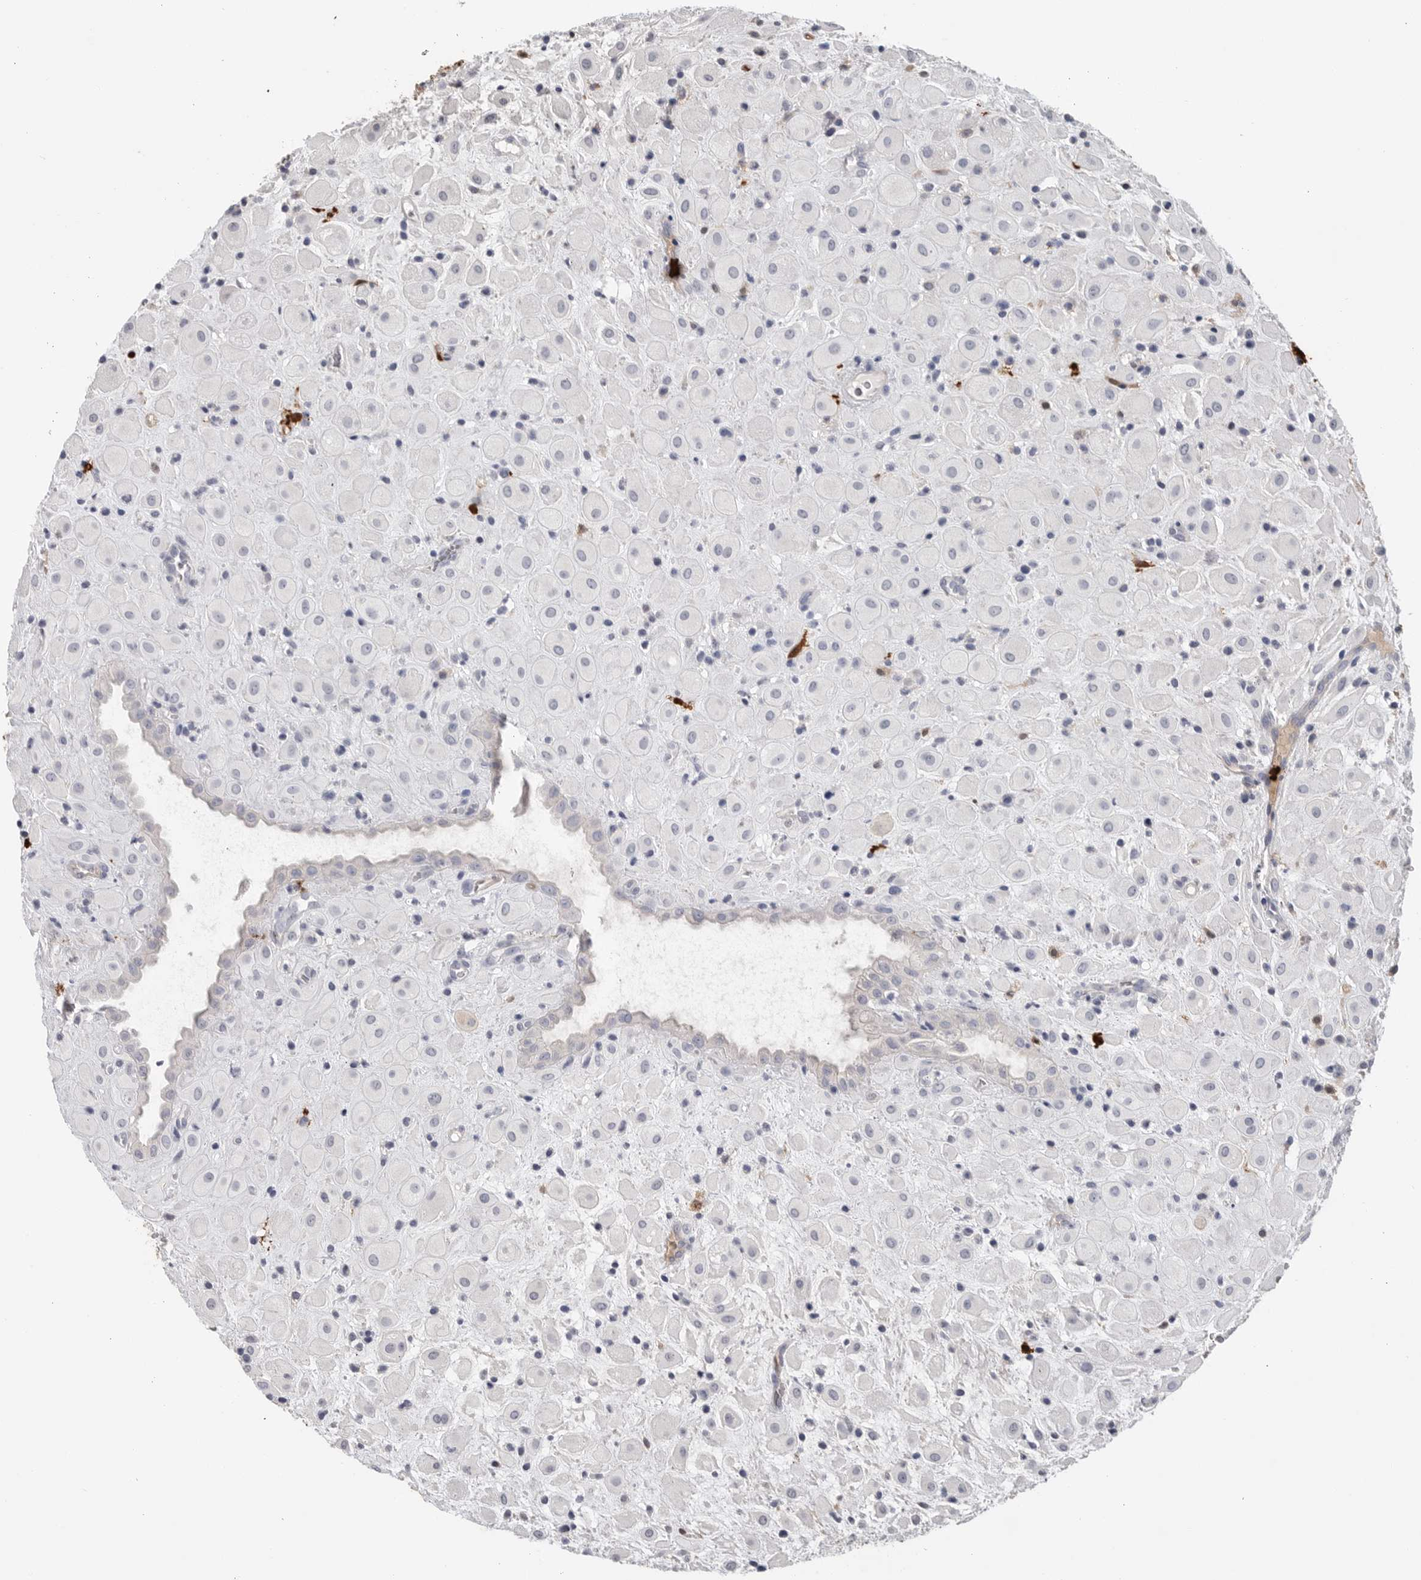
{"staining": {"intensity": "negative", "quantity": "none", "location": "none"}, "tissue": "placenta", "cell_type": "Decidual cells", "image_type": "normal", "snomed": [{"axis": "morphology", "description": "Normal tissue, NOS"}, {"axis": "topography", "description": "Placenta"}], "caption": "Human placenta stained for a protein using IHC displays no positivity in decidual cells.", "gene": "CYB561D1", "patient": {"sex": "female", "age": 35}}